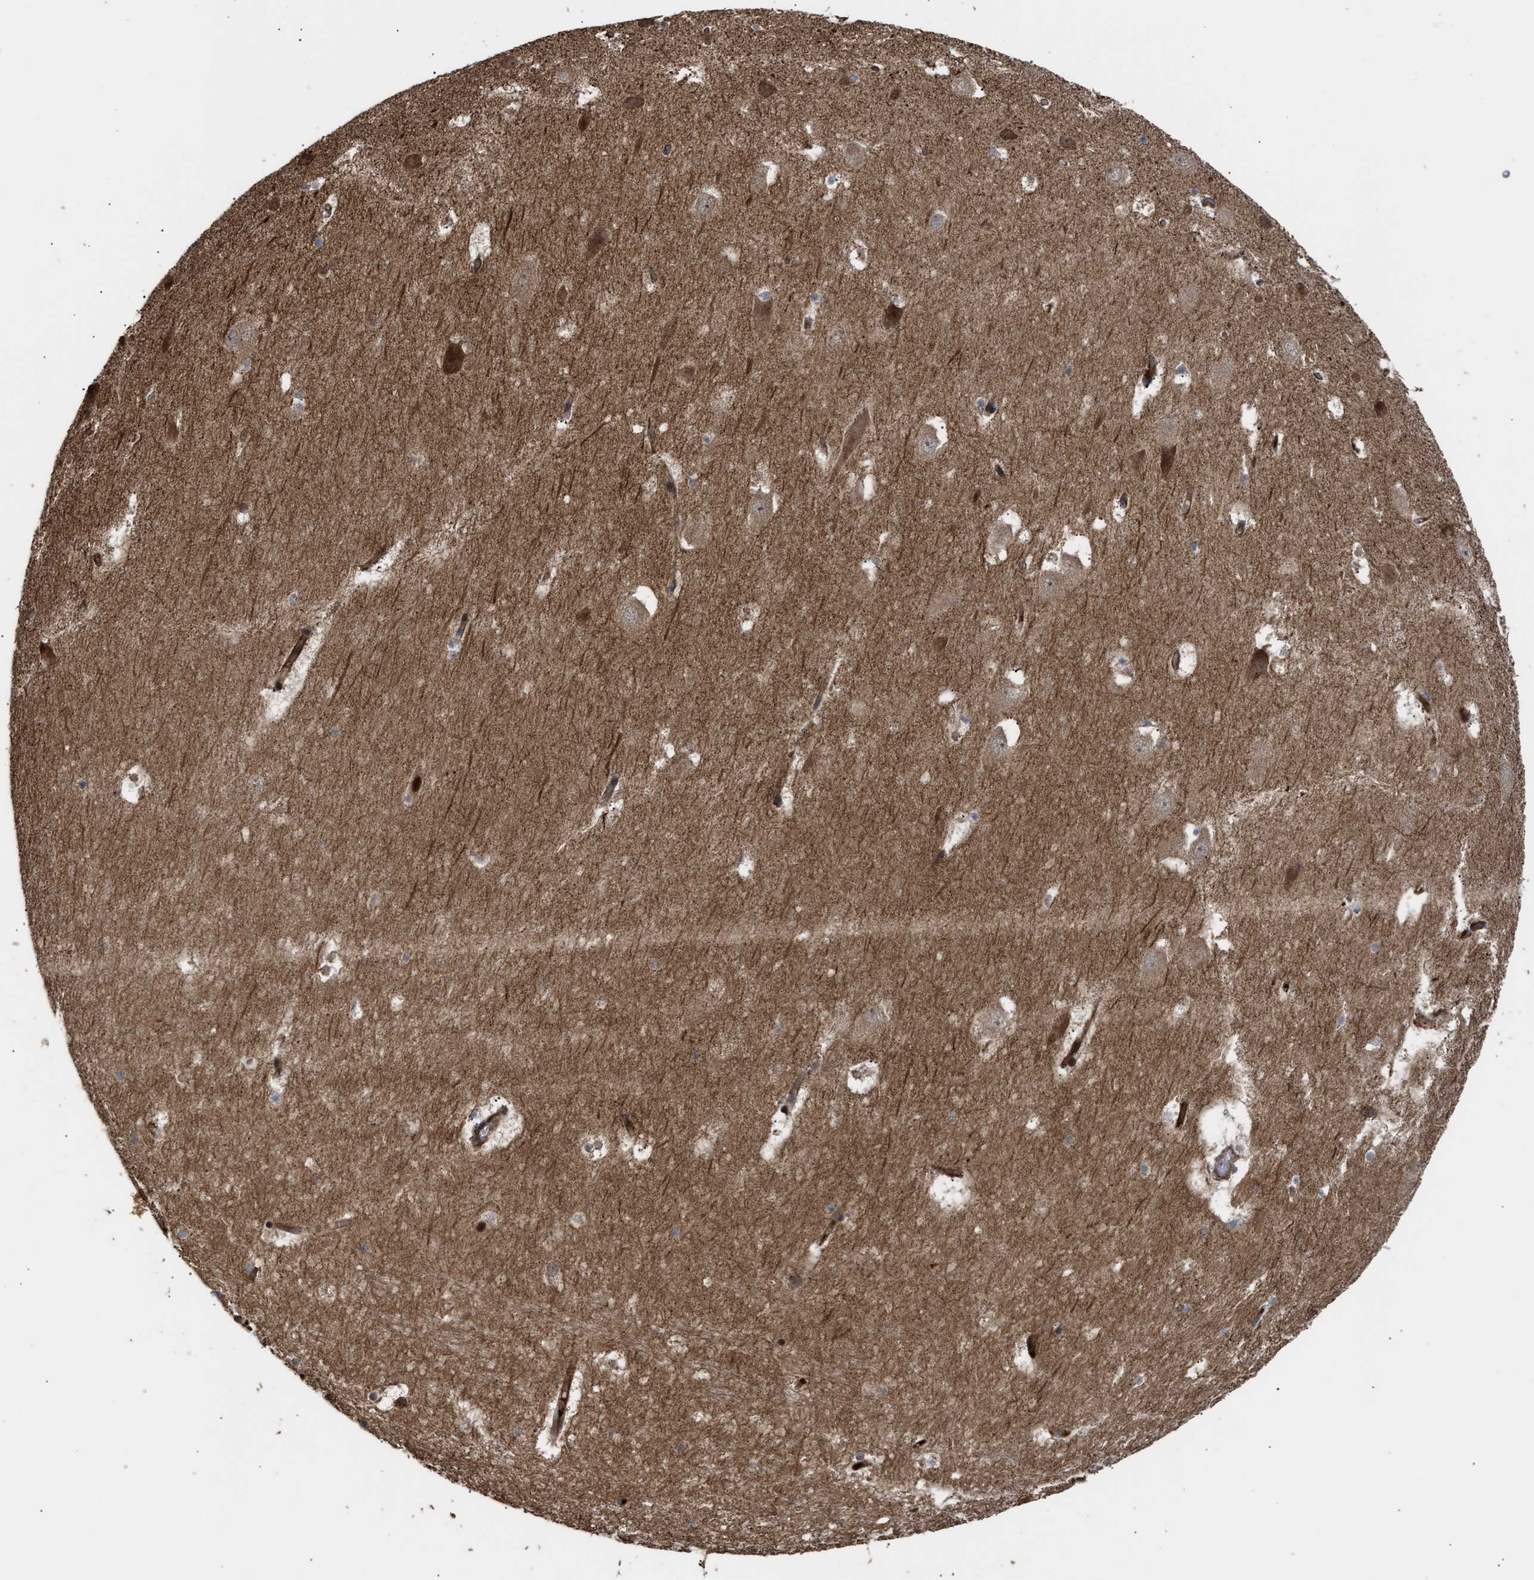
{"staining": {"intensity": "weak", "quantity": "<25%", "location": "cytoplasmic/membranous"}, "tissue": "hippocampus", "cell_type": "Glial cells", "image_type": "normal", "snomed": [{"axis": "morphology", "description": "Normal tissue, NOS"}, {"axis": "topography", "description": "Hippocampus"}], "caption": "IHC histopathology image of unremarkable human hippocampus stained for a protein (brown), which reveals no staining in glial cells.", "gene": "STAU1", "patient": {"sex": "male", "age": 45}}